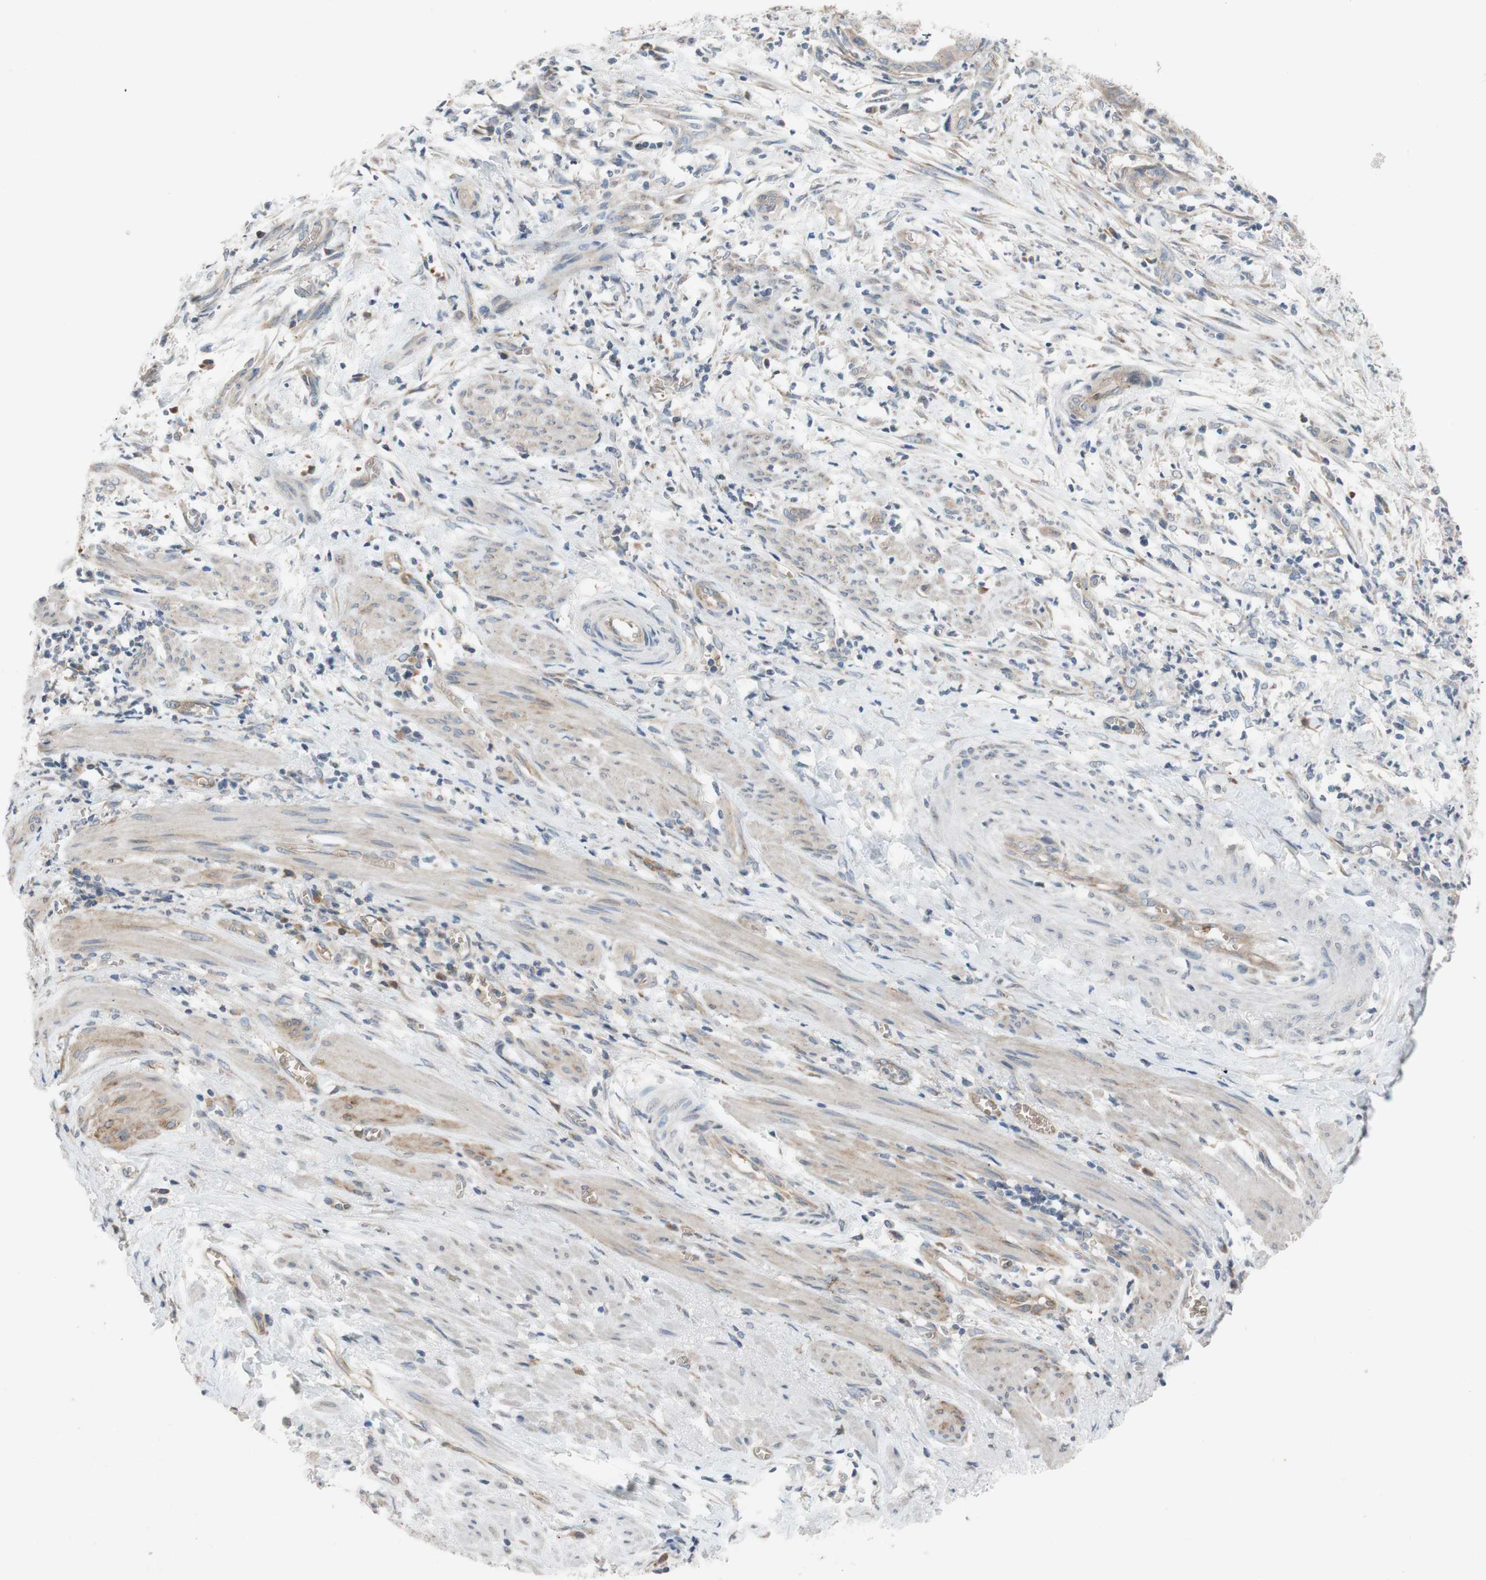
{"staining": {"intensity": "weak", "quantity": ">75%", "location": "cytoplasmic/membranous"}, "tissue": "endometrial cancer", "cell_type": "Tumor cells", "image_type": "cancer", "snomed": [{"axis": "morphology", "description": "Necrosis, NOS"}, {"axis": "morphology", "description": "Adenocarcinoma, NOS"}, {"axis": "topography", "description": "Endometrium"}], "caption": "The micrograph displays immunohistochemical staining of endometrial adenocarcinoma. There is weak cytoplasmic/membranous expression is appreciated in about >75% of tumor cells.", "gene": "ADD2", "patient": {"sex": "female", "age": 79}}